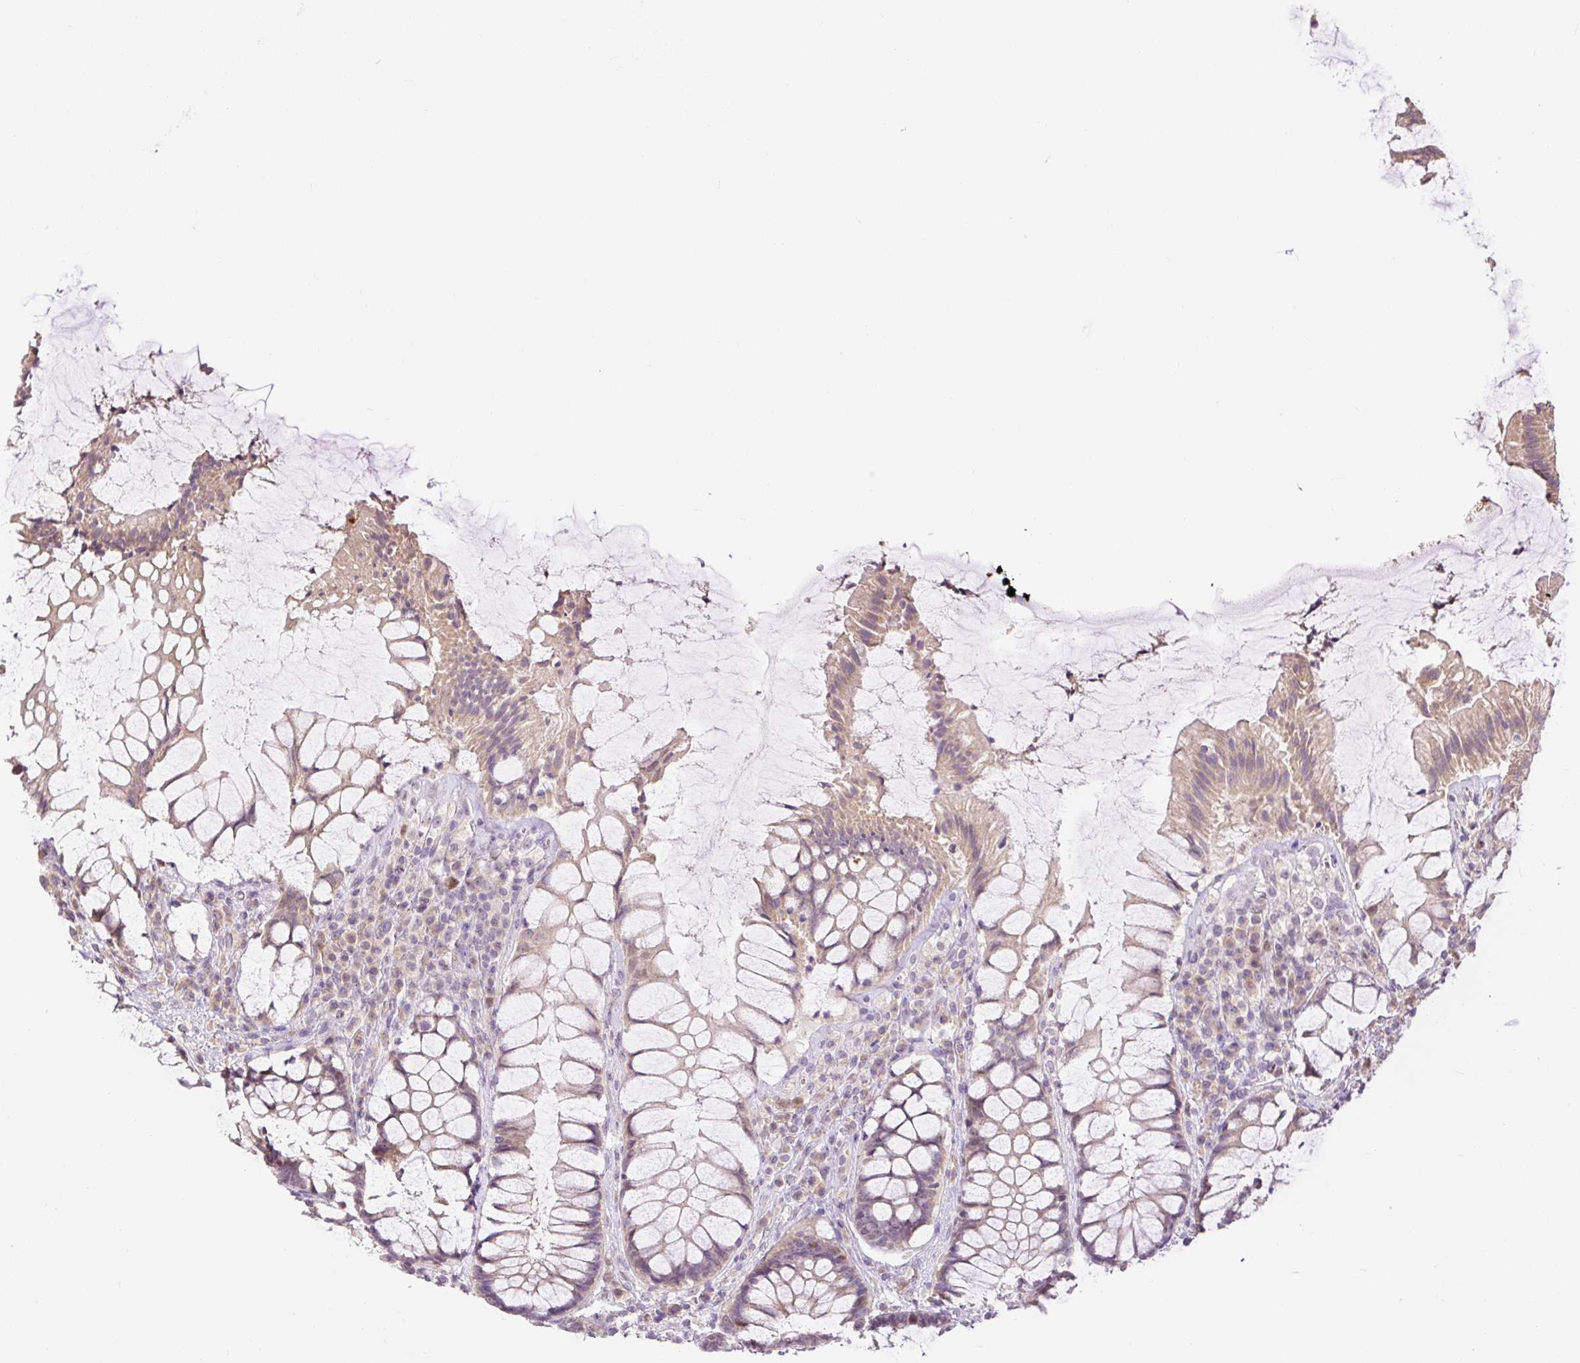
{"staining": {"intensity": "weak", "quantity": "25%-75%", "location": "cytoplasmic/membranous,nuclear"}, "tissue": "rectum", "cell_type": "Glandular cells", "image_type": "normal", "snomed": [{"axis": "morphology", "description": "Normal tissue, NOS"}, {"axis": "topography", "description": "Rectum"}], "caption": "Immunohistochemical staining of unremarkable human rectum displays low levels of weak cytoplasmic/membranous,nuclear expression in approximately 25%-75% of glandular cells.", "gene": "RACGAP1", "patient": {"sex": "female", "age": 58}}